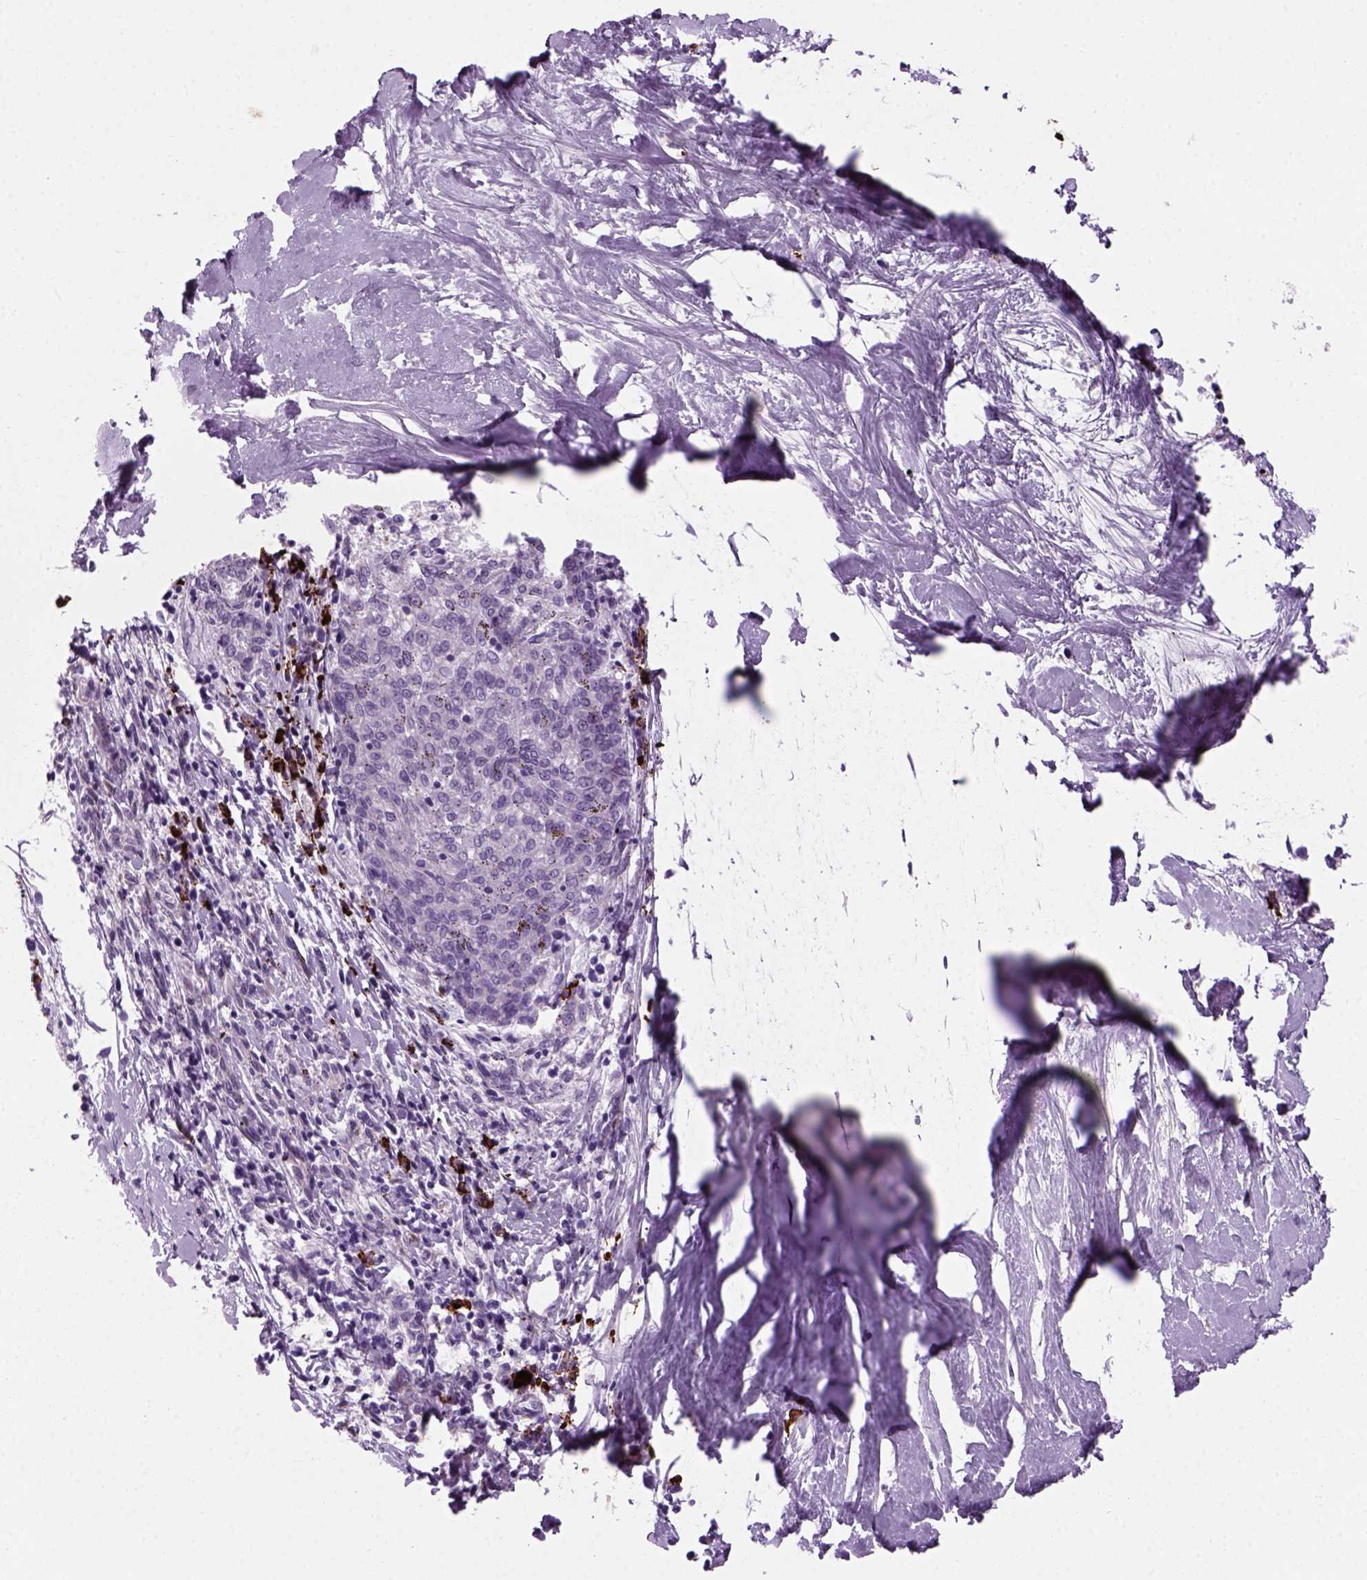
{"staining": {"intensity": "negative", "quantity": "none", "location": "none"}, "tissue": "melanoma", "cell_type": "Tumor cells", "image_type": "cancer", "snomed": [{"axis": "morphology", "description": "Malignant melanoma, NOS"}, {"axis": "topography", "description": "Skin"}], "caption": "A high-resolution micrograph shows immunohistochemistry staining of melanoma, which exhibits no significant positivity in tumor cells.", "gene": "MZB1", "patient": {"sex": "female", "age": 72}}